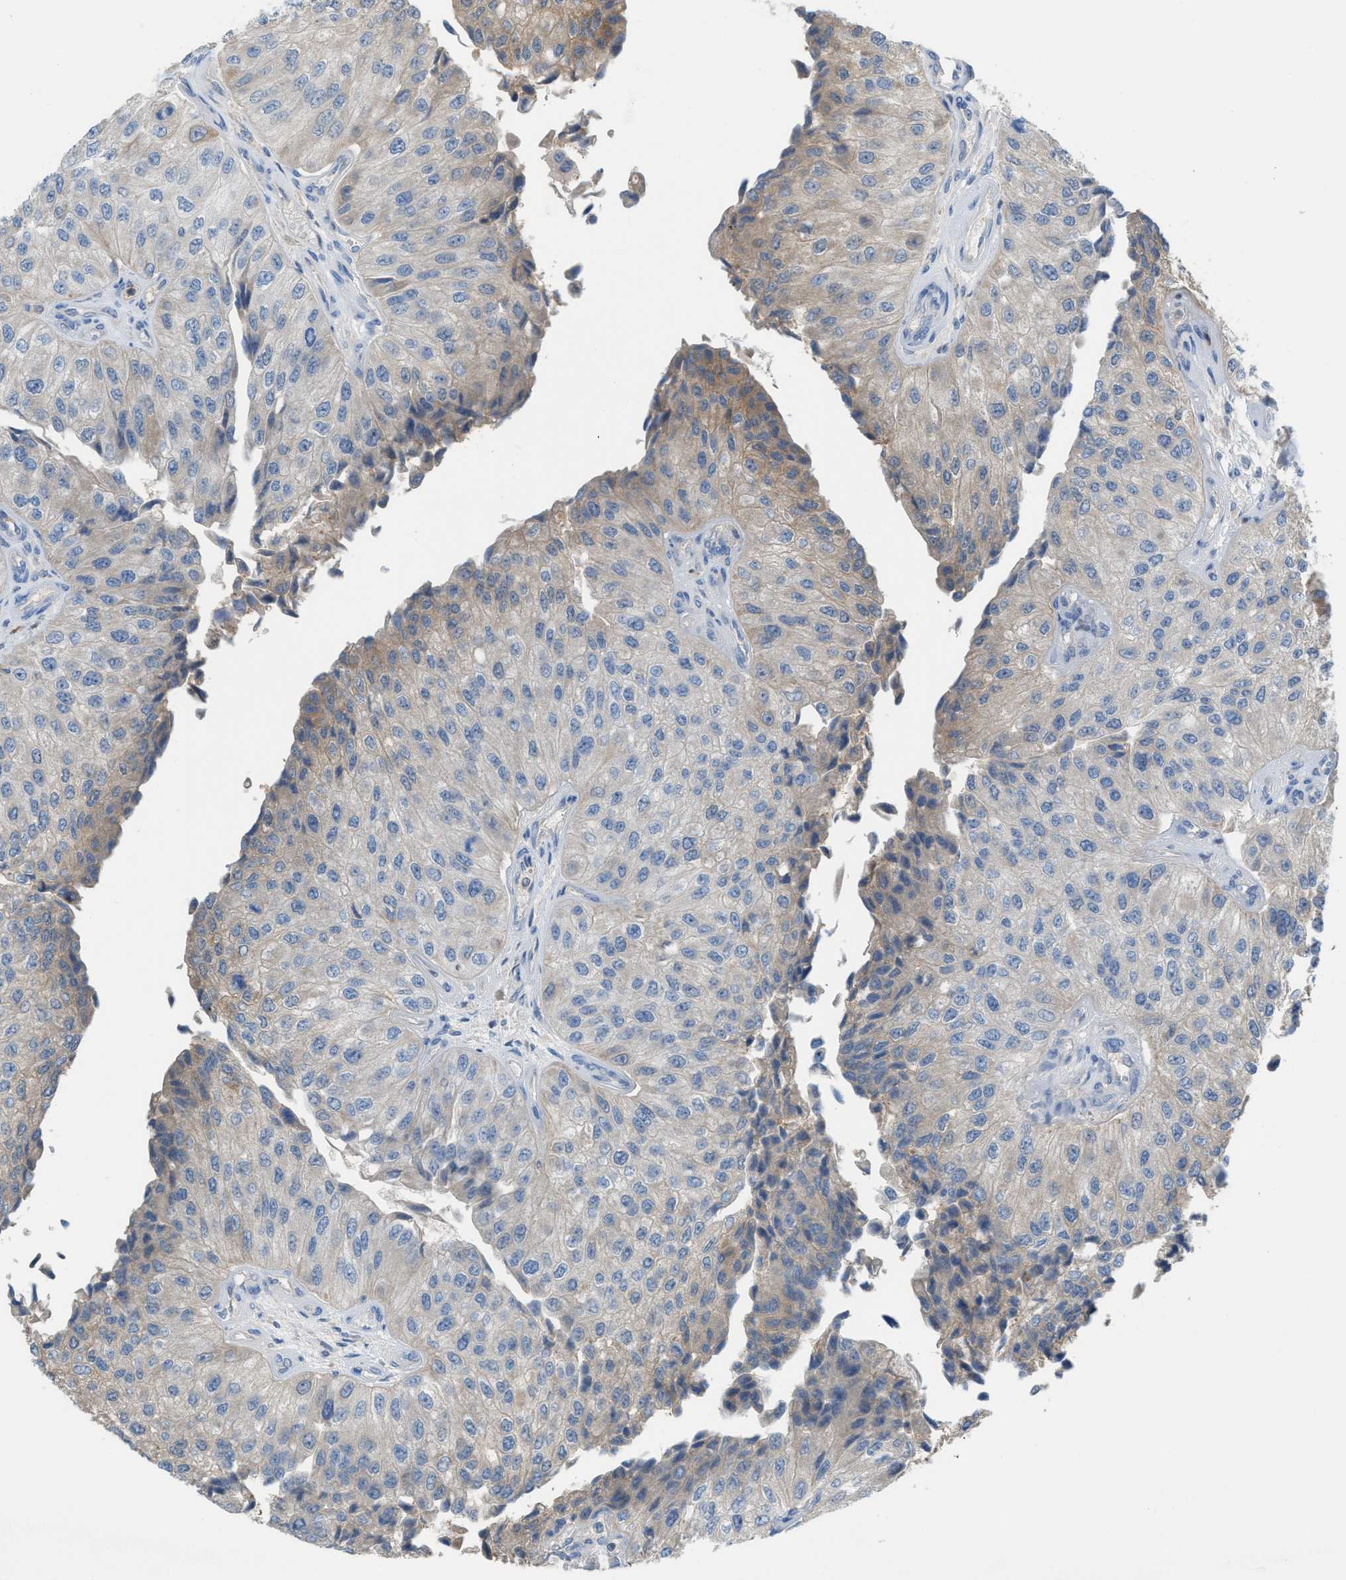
{"staining": {"intensity": "weak", "quantity": "<25%", "location": "cytoplasmic/membranous"}, "tissue": "urothelial cancer", "cell_type": "Tumor cells", "image_type": "cancer", "snomed": [{"axis": "morphology", "description": "Urothelial carcinoma, High grade"}, {"axis": "topography", "description": "Kidney"}, {"axis": "topography", "description": "Urinary bladder"}], "caption": "A photomicrograph of urothelial carcinoma (high-grade) stained for a protein exhibits no brown staining in tumor cells. Nuclei are stained in blue.", "gene": "PPM1D", "patient": {"sex": "male", "age": 77}}